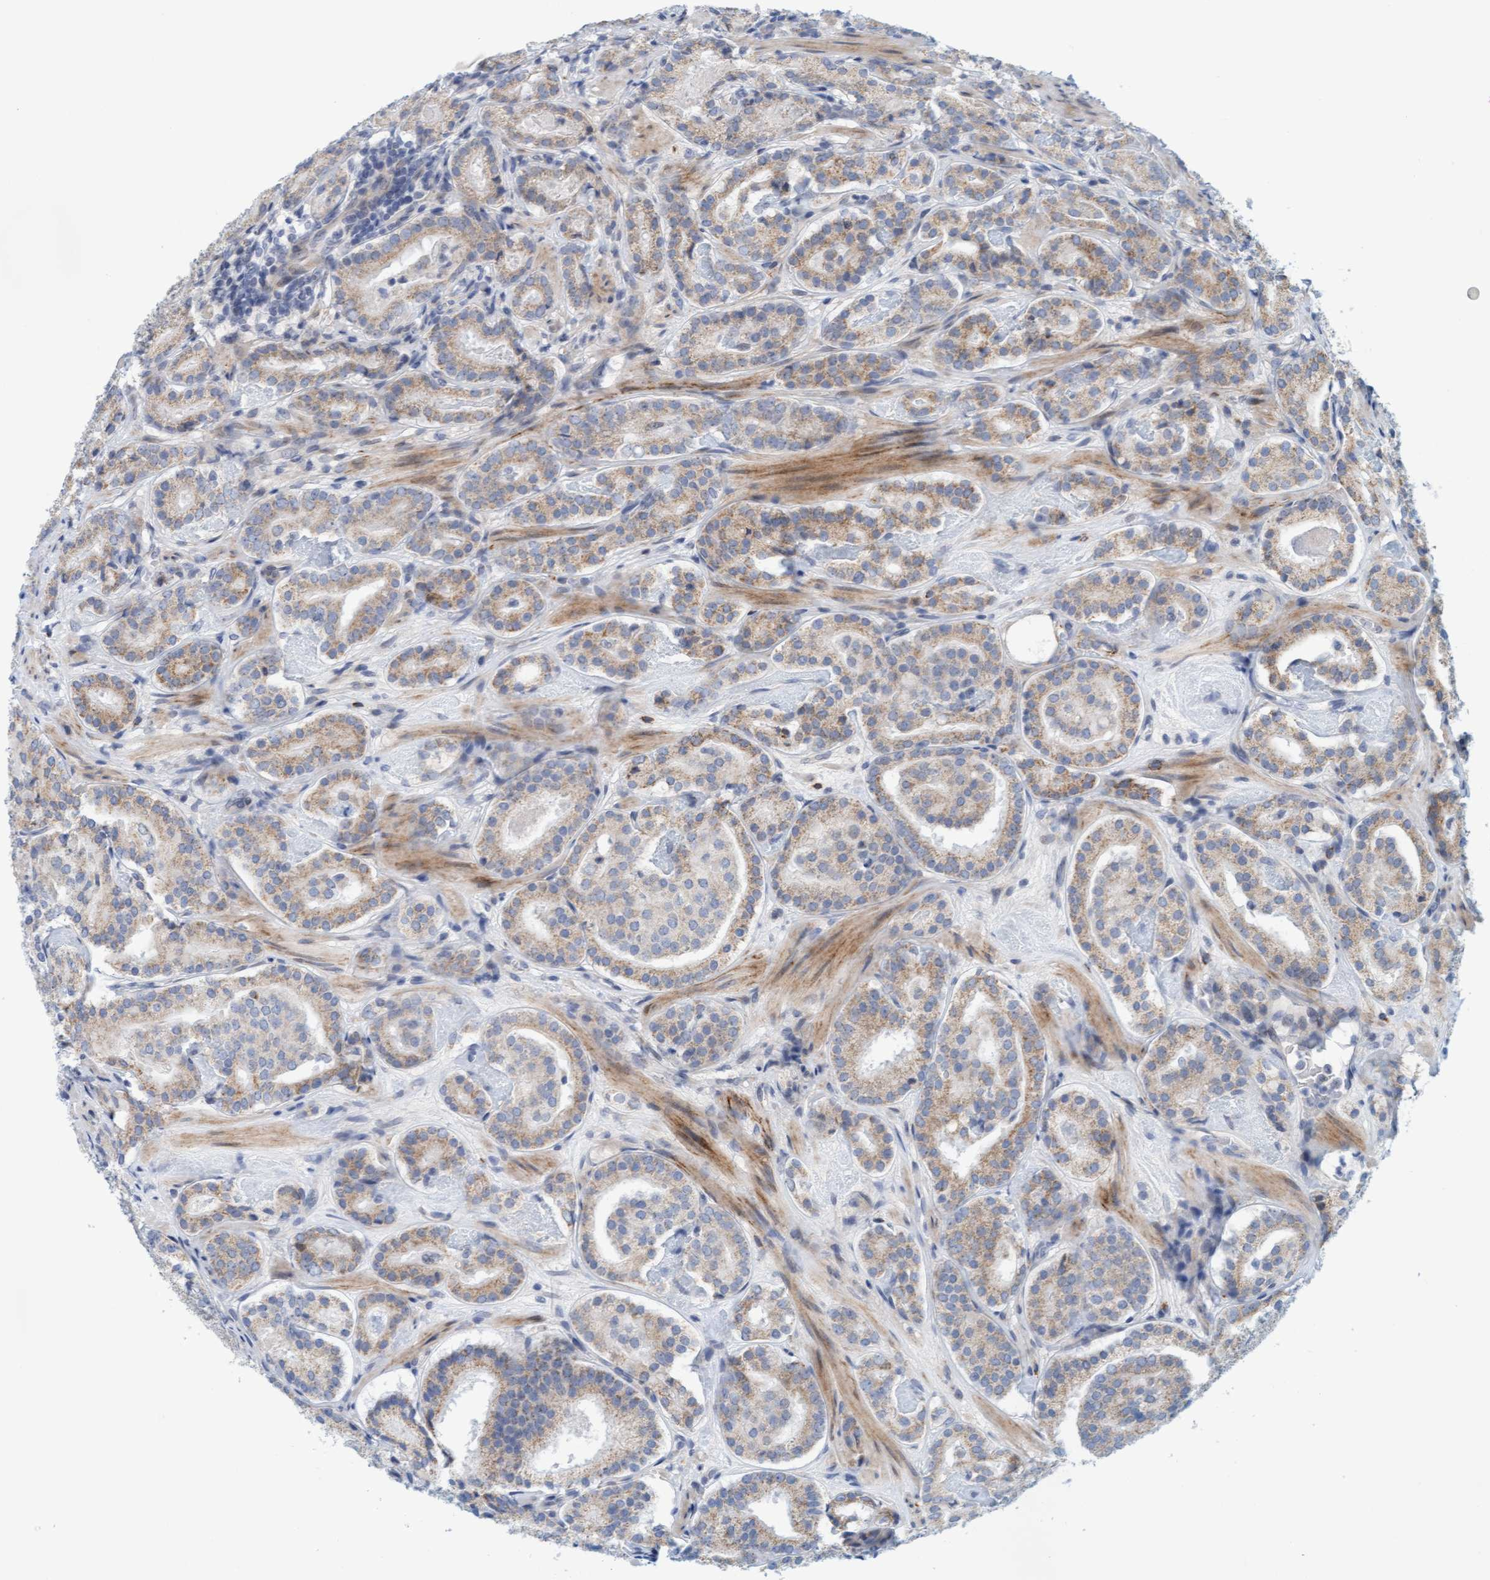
{"staining": {"intensity": "weak", "quantity": ">75%", "location": "cytoplasmic/membranous"}, "tissue": "prostate cancer", "cell_type": "Tumor cells", "image_type": "cancer", "snomed": [{"axis": "morphology", "description": "Adenocarcinoma, Low grade"}, {"axis": "topography", "description": "Prostate"}], "caption": "Prostate adenocarcinoma (low-grade) stained with immunohistochemistry (IHC) exhibits weak cytoplasmic/membranous positivity in approximately >75% of tumor cells. Nuclei are stained in blue.", "gene": "ZC3H3", "patient": {"sex": "male", "age": 69}}